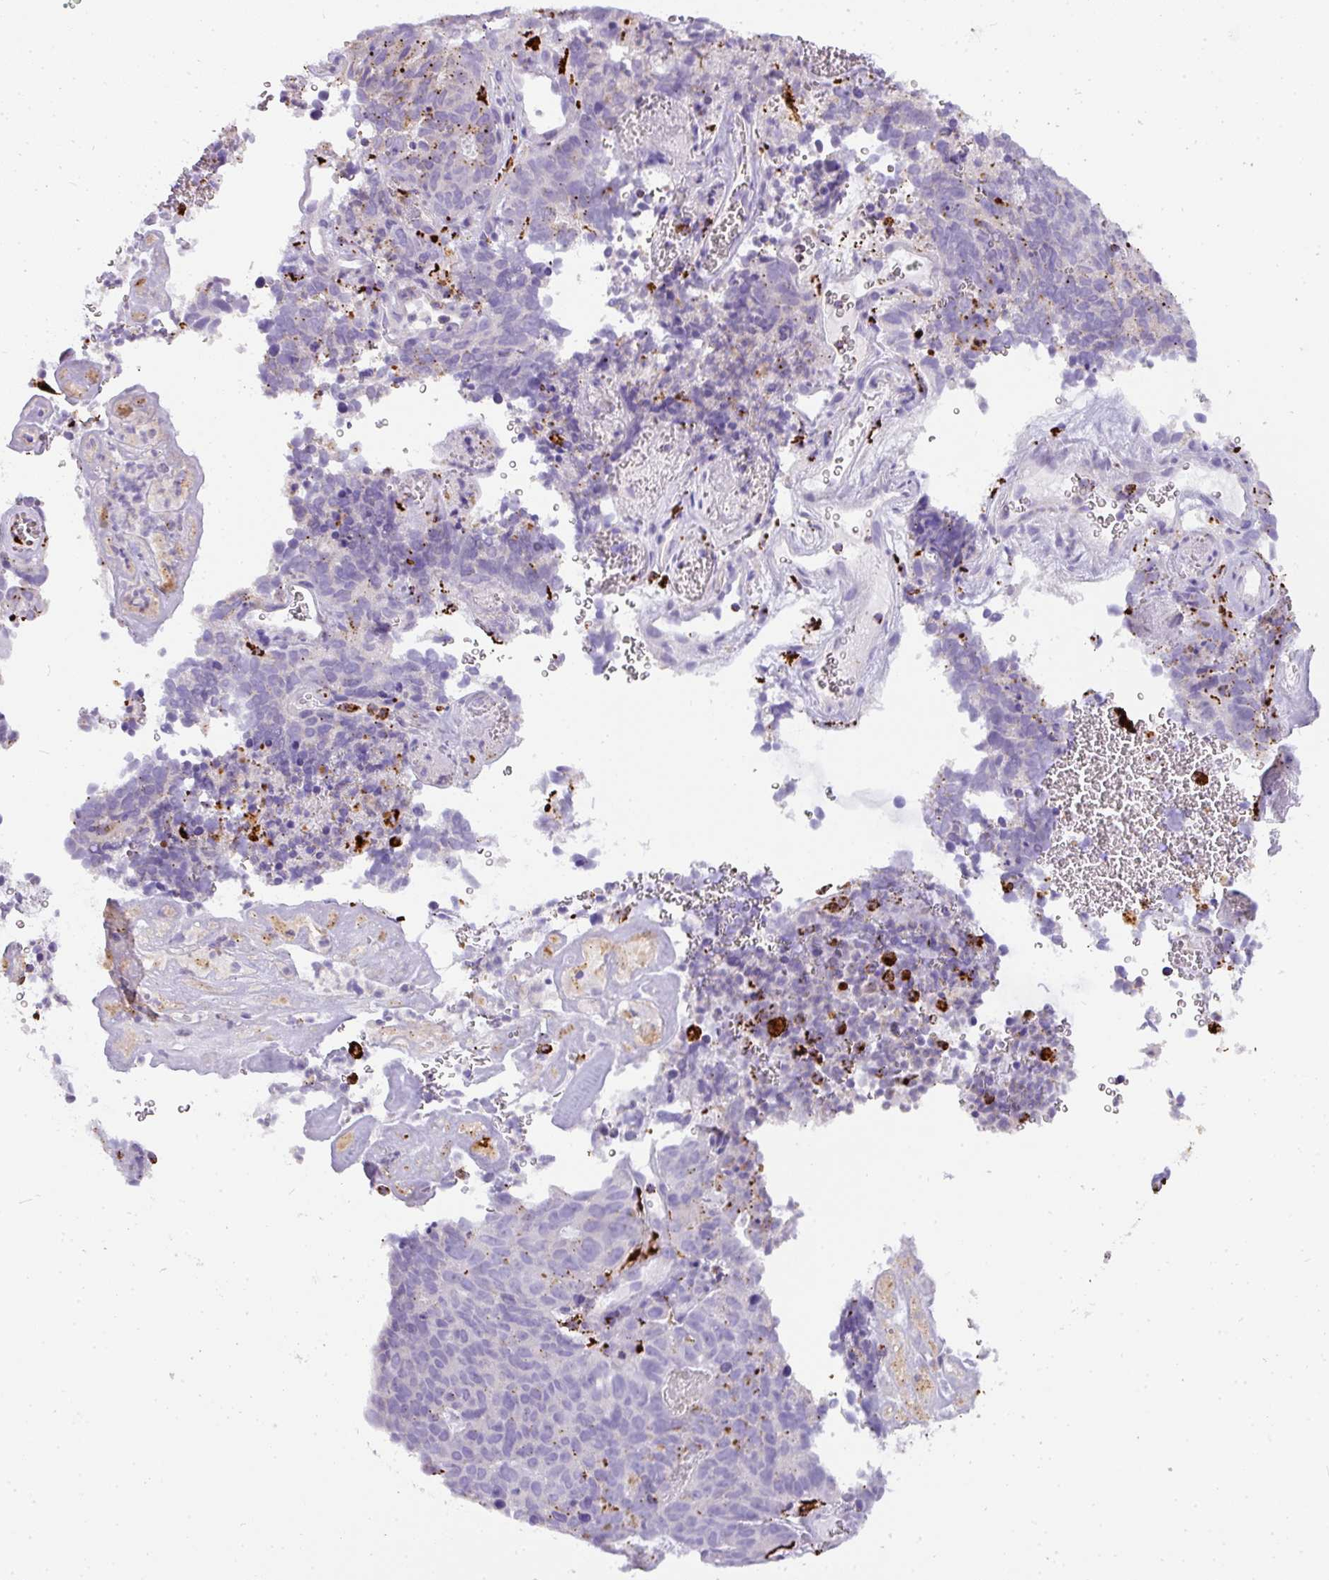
{"staining": {"intensity": "moderate", "quantity": "<25%", "location": "cytoplasmic/membranous"}, "tissue": "cervical cancer", "cell_type": "Tumor cells", "image_type": "cancer", "snomed": [{"axis": "morphology", "description": "Adenocarcinoma, NOS"}, {"axis": "topography", "description": "Cervix"}], "caption": "Brown immunohistochemical staining in human cervical cancer displays moderate cytoplasmic/membranous expression in about <25% of tumor cells.", "gene": "MMACHC", "patient": {"sex": "female", "age": 38}}